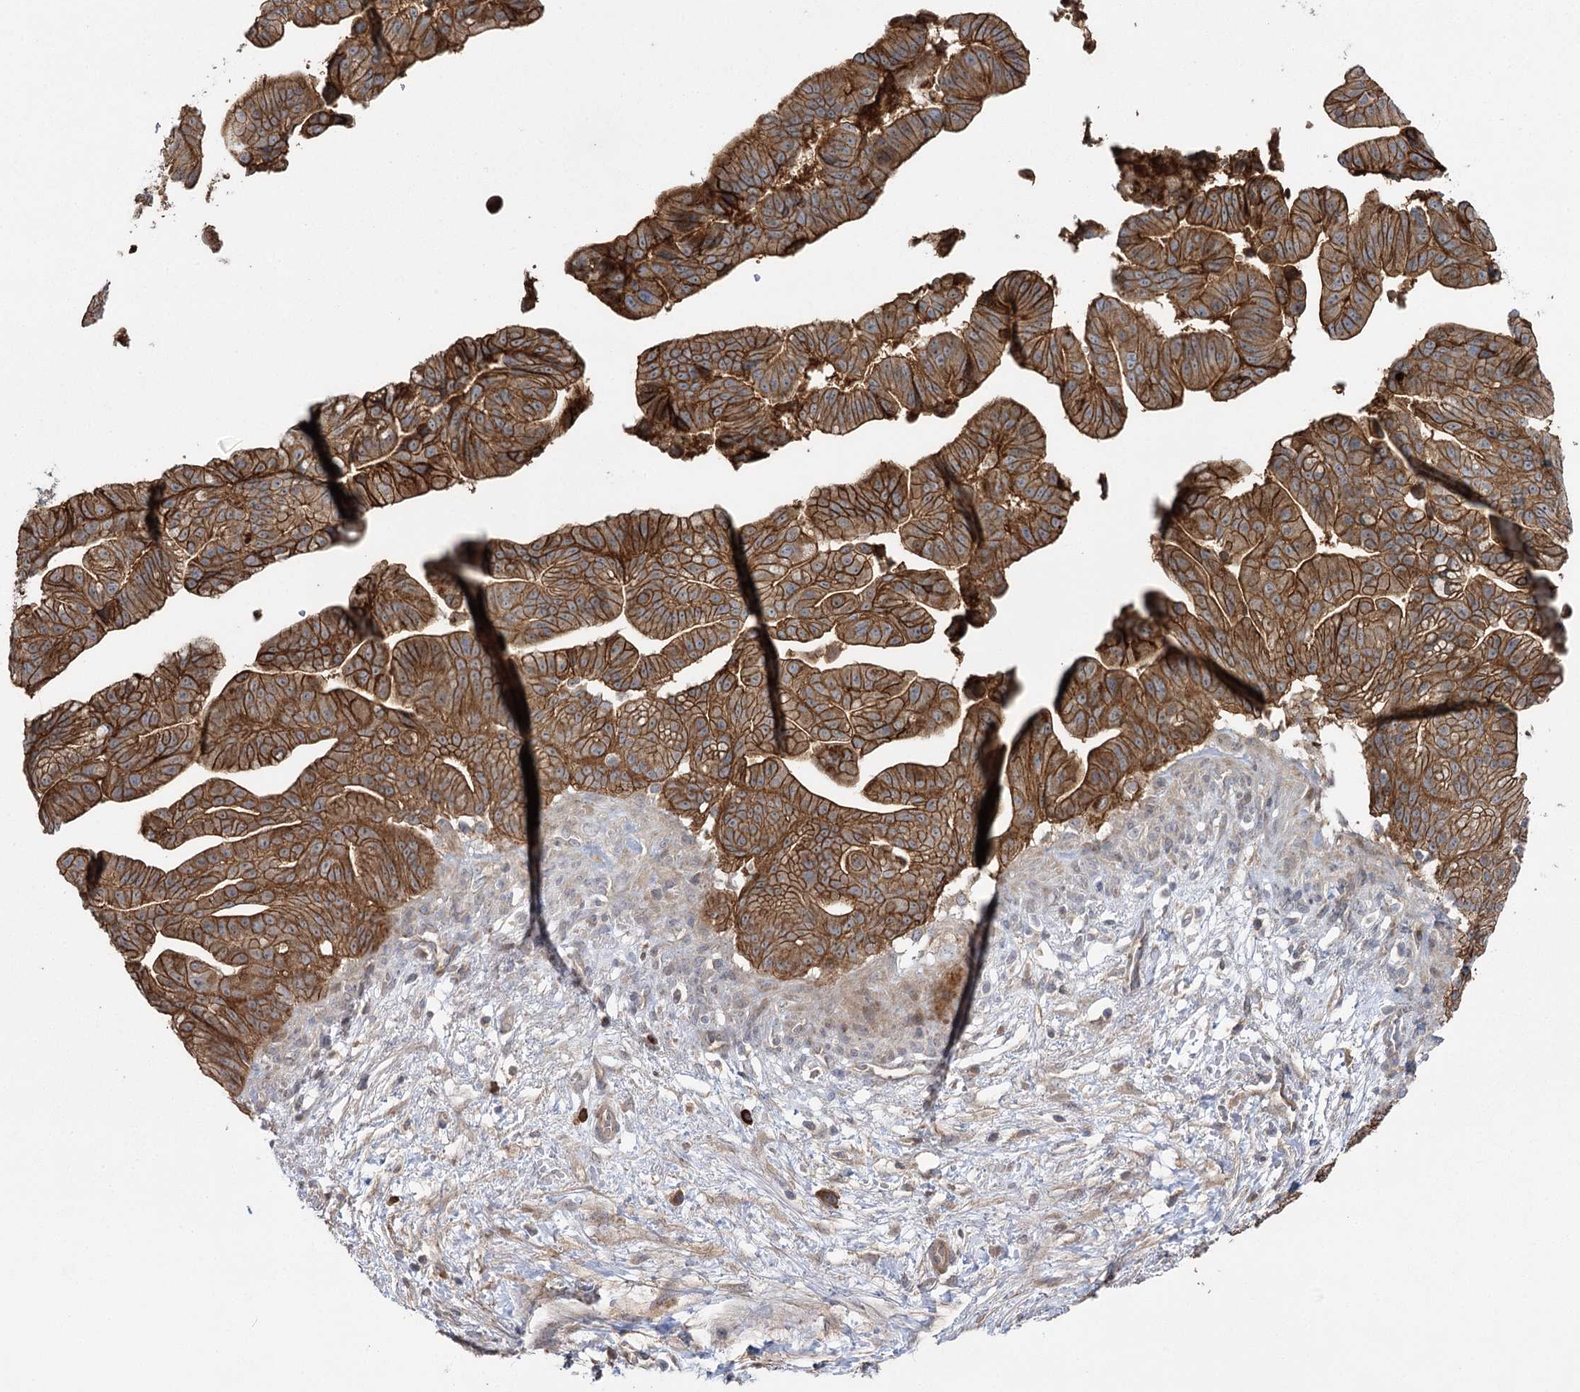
{"staining": {"intensity": "strong", "quantity": ">75%", "location": "cytoplasmic/membranous"}, "tissue": "pancreatic cancer", "cell_type": "Tumor cells", "image_type": "cancer", "snomed": [{"axis": "morphology", "description": "Adenocarcinoma, NOS"}, {"axis": "topography", "description": "Pancreas"}], "caption": "Tumor cells demonstrate strong cytoplasmic/membranous positivity in about >75% of cells in pancreatic cancer.", "gene": "KCNN2", "patient": {"sex": "male", "age": 68}}